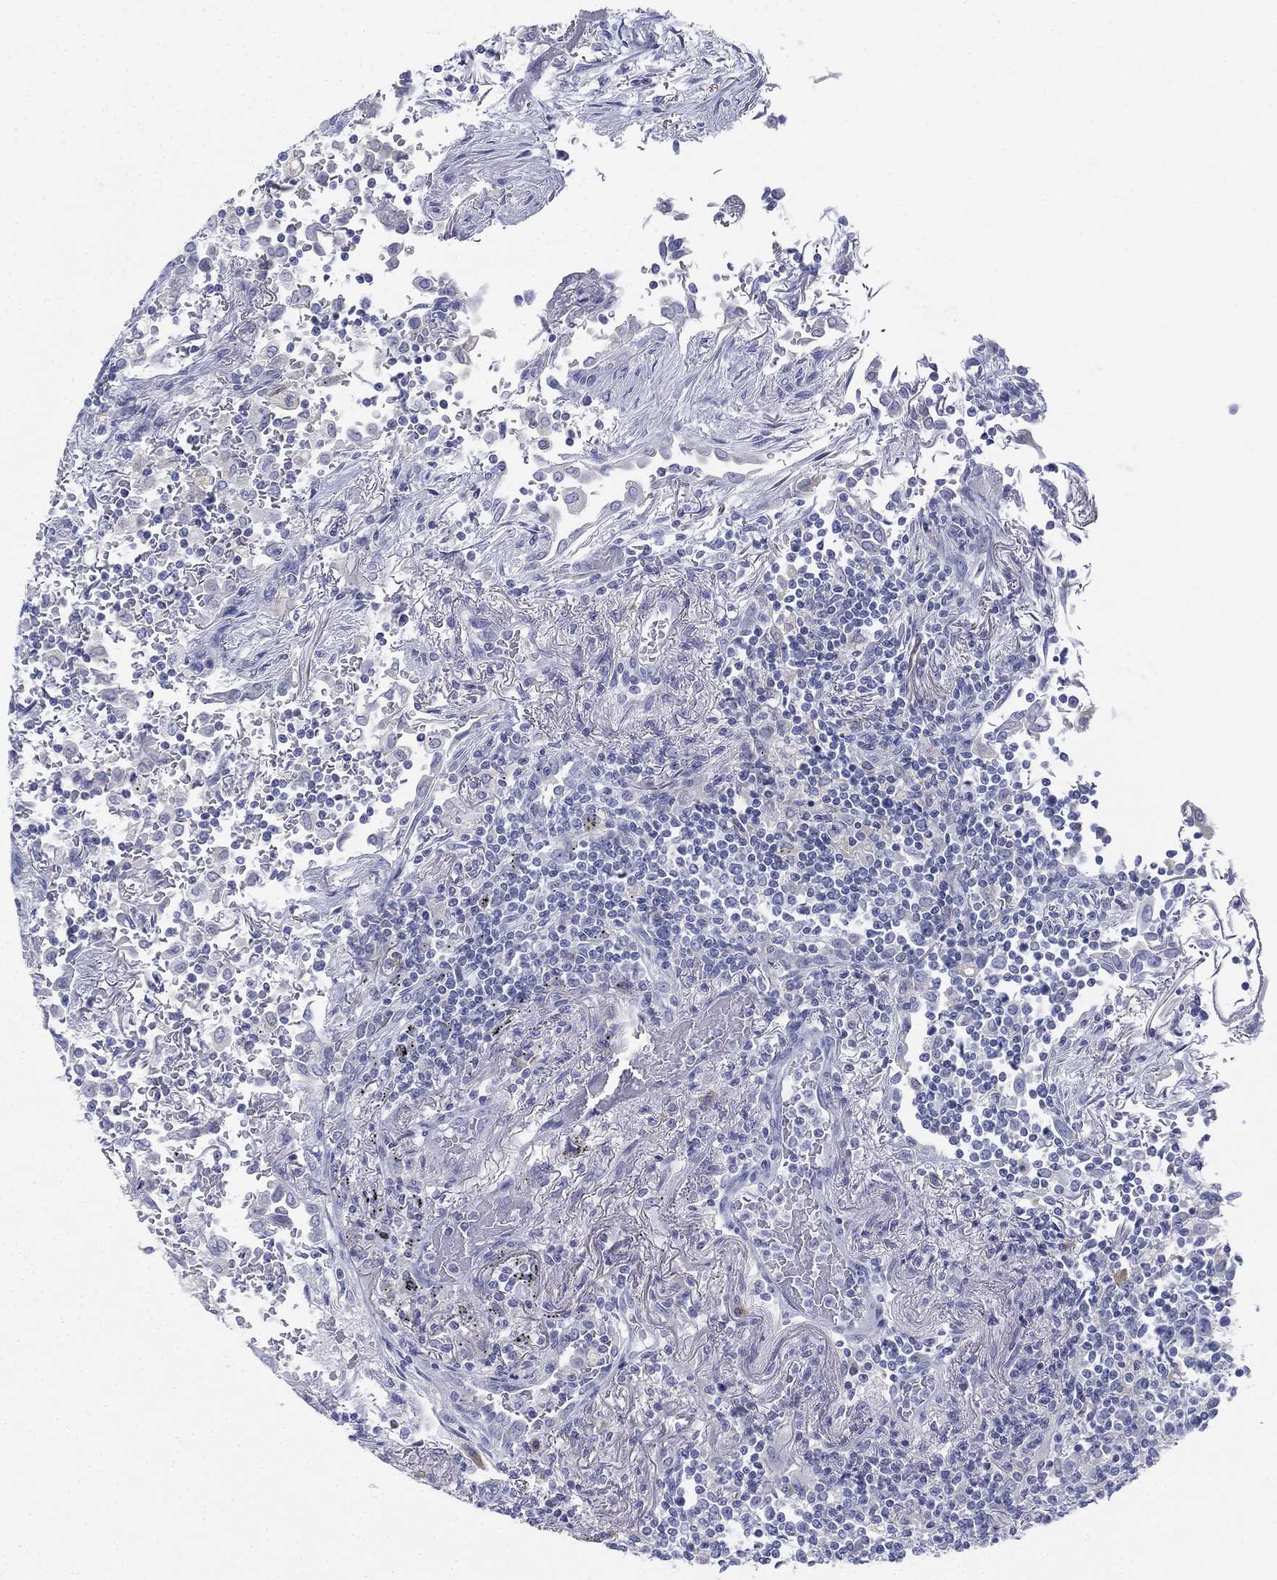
{"staining": {"intensity": "negative", "quantity": "none", "location": "none"}, "tissue": "lymphoma", "cell_type": "Tumor cells", "image_type": "cancer", "snomed": [{"axis": "morphology", "description": "Malignant lymphoma, non-Hodgkin's type, High grade"}, {"axis": "topography", "description": "Lung"}], "caption": "There is no significant expression in tumor cells of lymphoma.", "gene": "GCNA", "patient": {"sex": "male", "age": 79}}